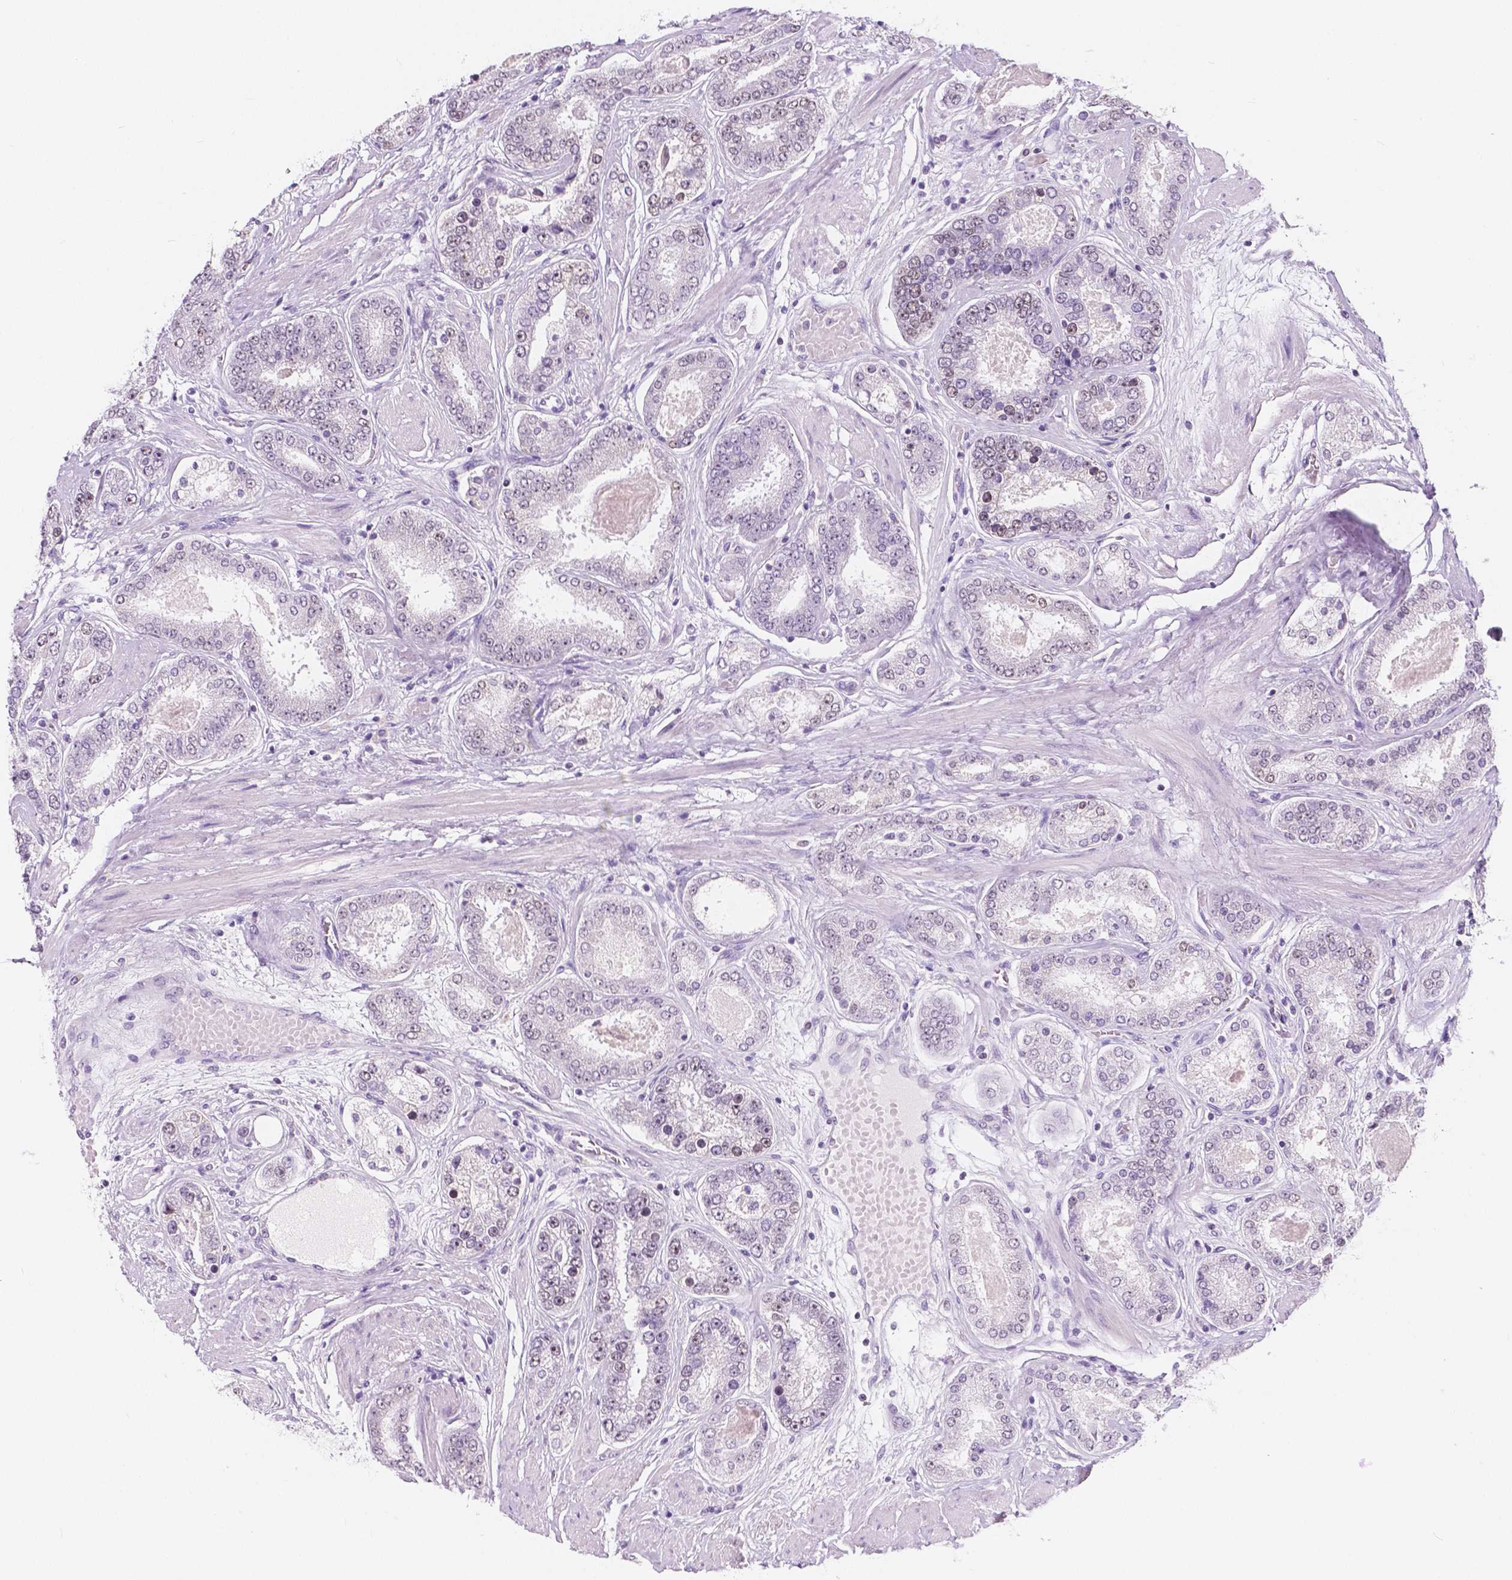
{"staining": {"intensity": "negative", "quantity": "none", "location": "none"}, "tissue": "prostate cancer", "cell_type": "Tumor cells", "image_type": "cancer", "snomed": [{"axis": "morphology", "description": "Adenocarcinoma, High grade"}, {"axis": "topography", "description": "Prostate"}], "caption": "This is a micrograph of immunohistochemistry (IHC) staining of adenocarcinoma (high-grade) (prostate), which shows no staining in tumor cells.", "gene": "NOLC1", "patient": {"sex": "male", "age": 63}}